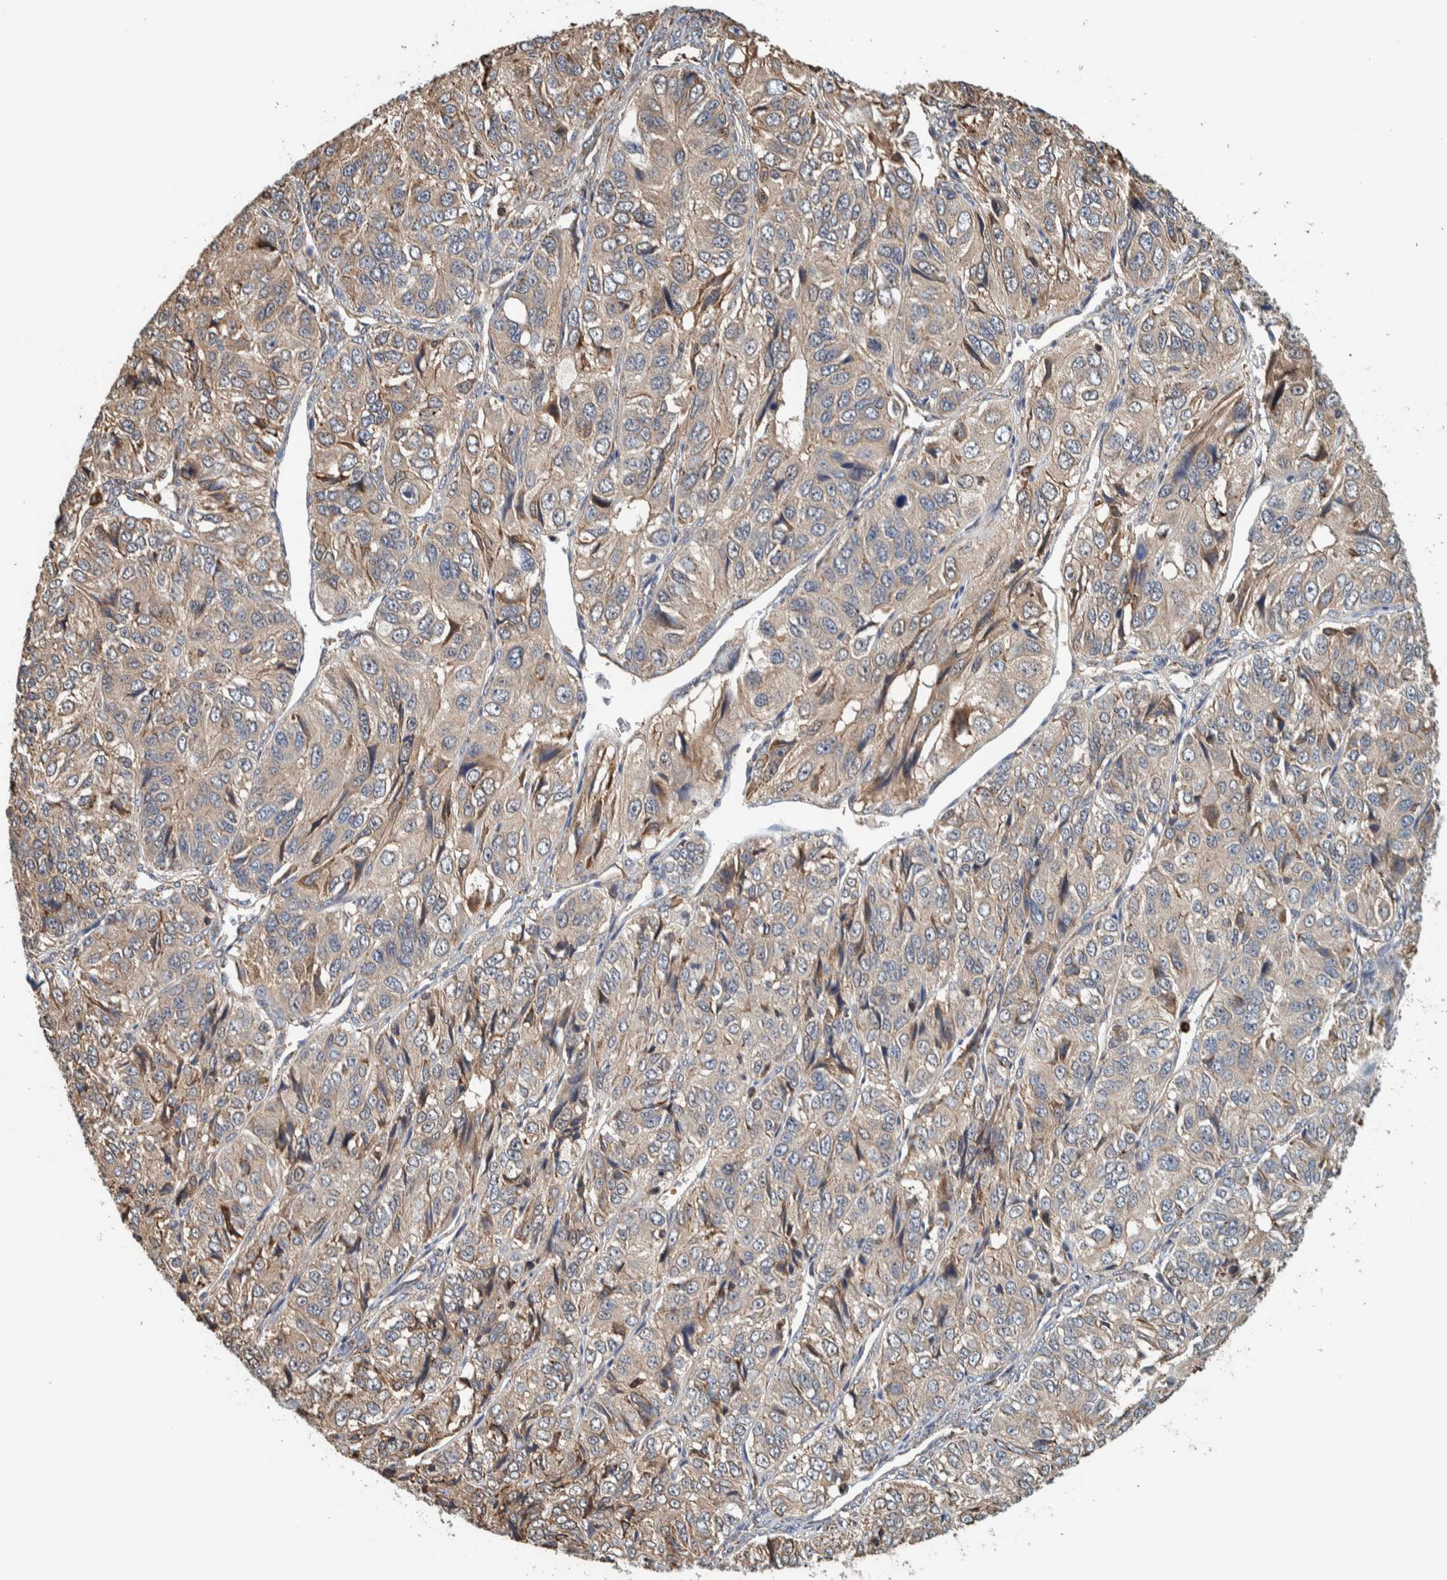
{"staining": {"intensity": "weak", "quantity": ">75%", "location": "cytoplasmic/membranous"}, "tissue": "ovarian cancer", "cell_type": "Tumor cells", "image_type": "cancer", "snomed": [{"axis": "morphology", "description": "Carcinoma, endometroid"}, {"axis": "topography", "description": "Ovary"}], "caption": "IHC staining of ovarian endometroid carcinoma, which reveals low levels of weak cytoplasmic/membranous staining in about >75% of tumor cells indicating weak cytoplasmic/membranous protein positivity. The staining was performed using DAB (3,3'-diaminobenzidine) (brown) for protein detection and nuclei were counterstained in hematoxylin (blue).", "gene": "PLA2G3", "patient": {"sex": "female", "age": 51}}